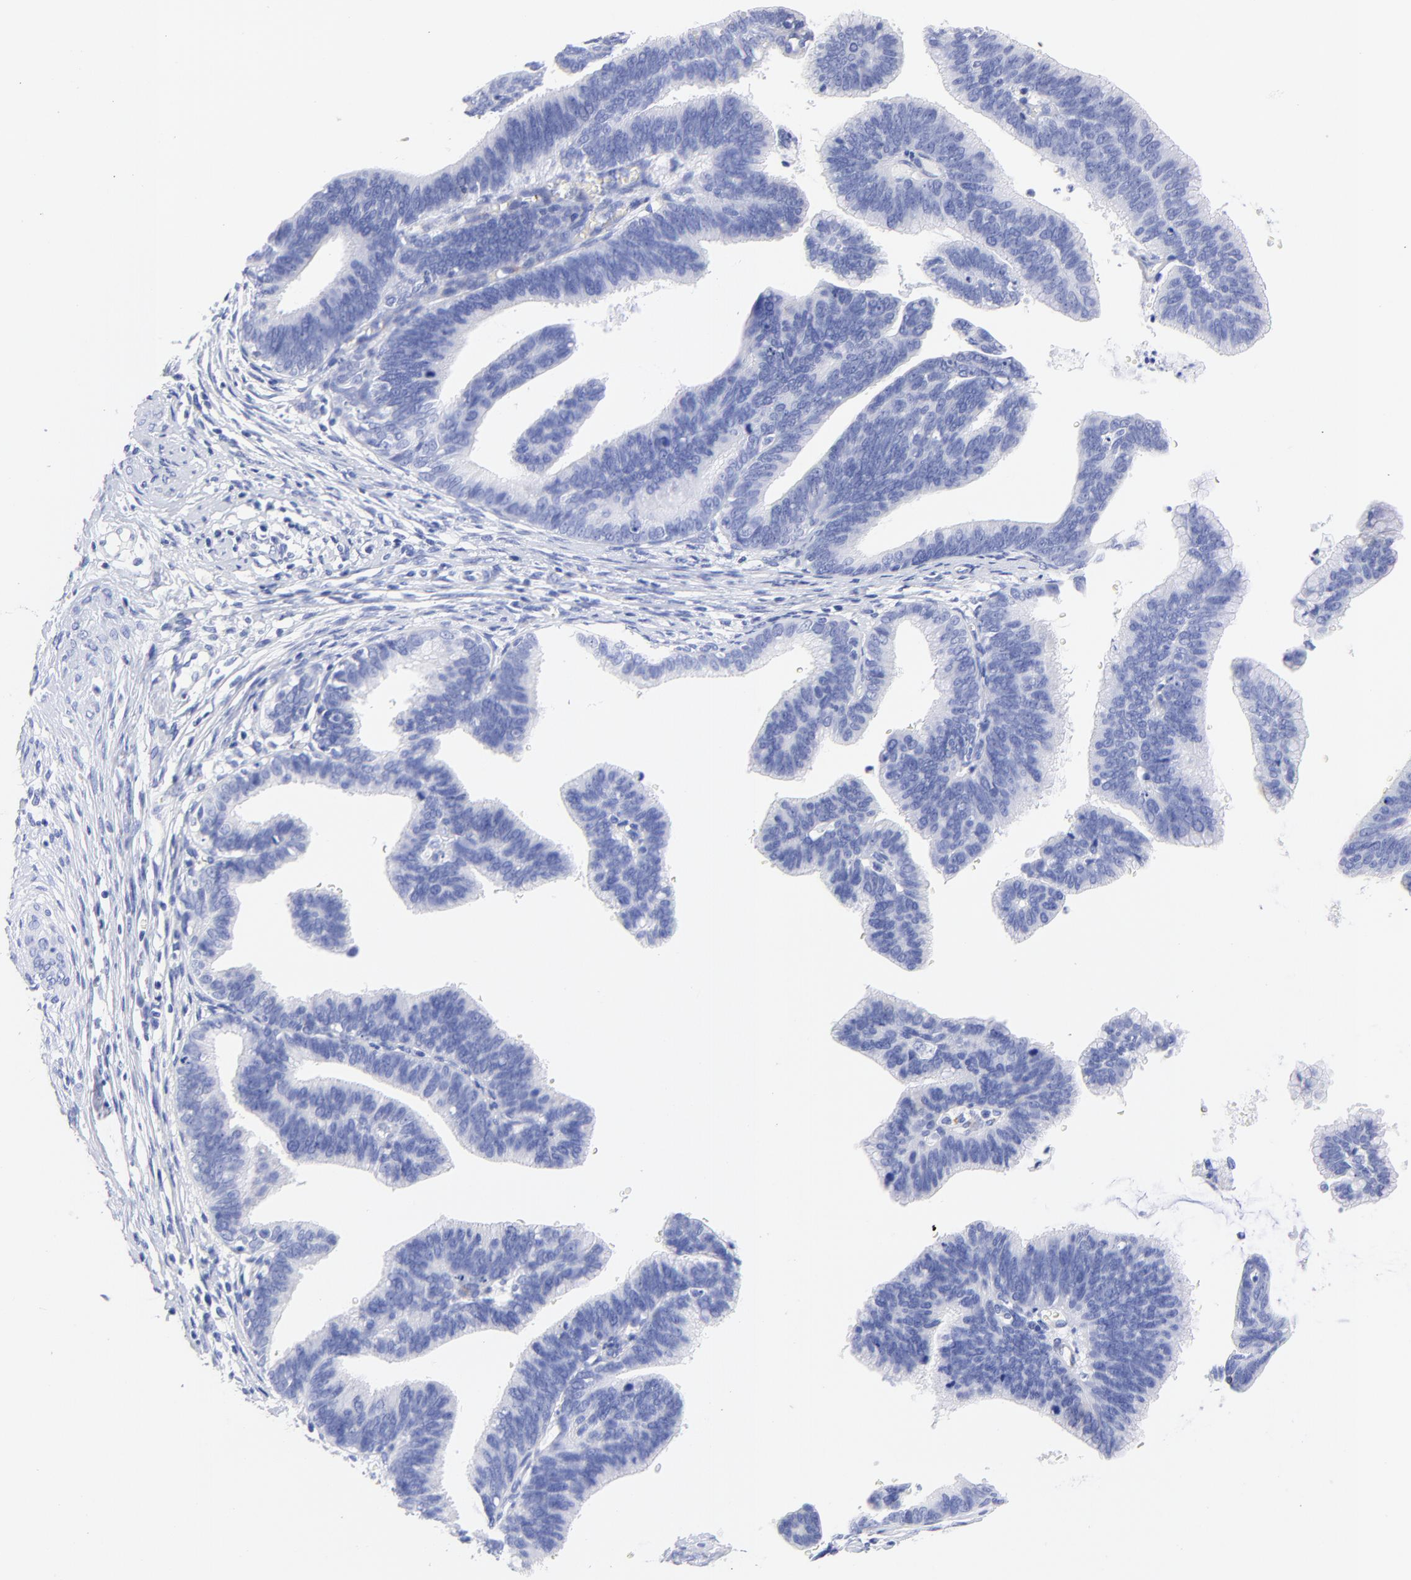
{"staining": {"intensity": "negative", "quantity": "none", "location": "none"}, "tissue": "cervical cancer", "cell_type": "Tumor cells", "image_type": "cancer", "snomed": [{"axis": "morphology", "description": "Adenocarcinoma, NOS"}, {"axis": "topography", "description": "Cervix"}], "caption": "High magnification brightfield microscopy of cervical cancer (adenocarcinoma) stained with DAB (brown) and counterstained with hematoxylin (blue): tumor cells show no significant expression.", "gene": "C1QTNF6", "patient": {"sex": "female", "age": 47}}